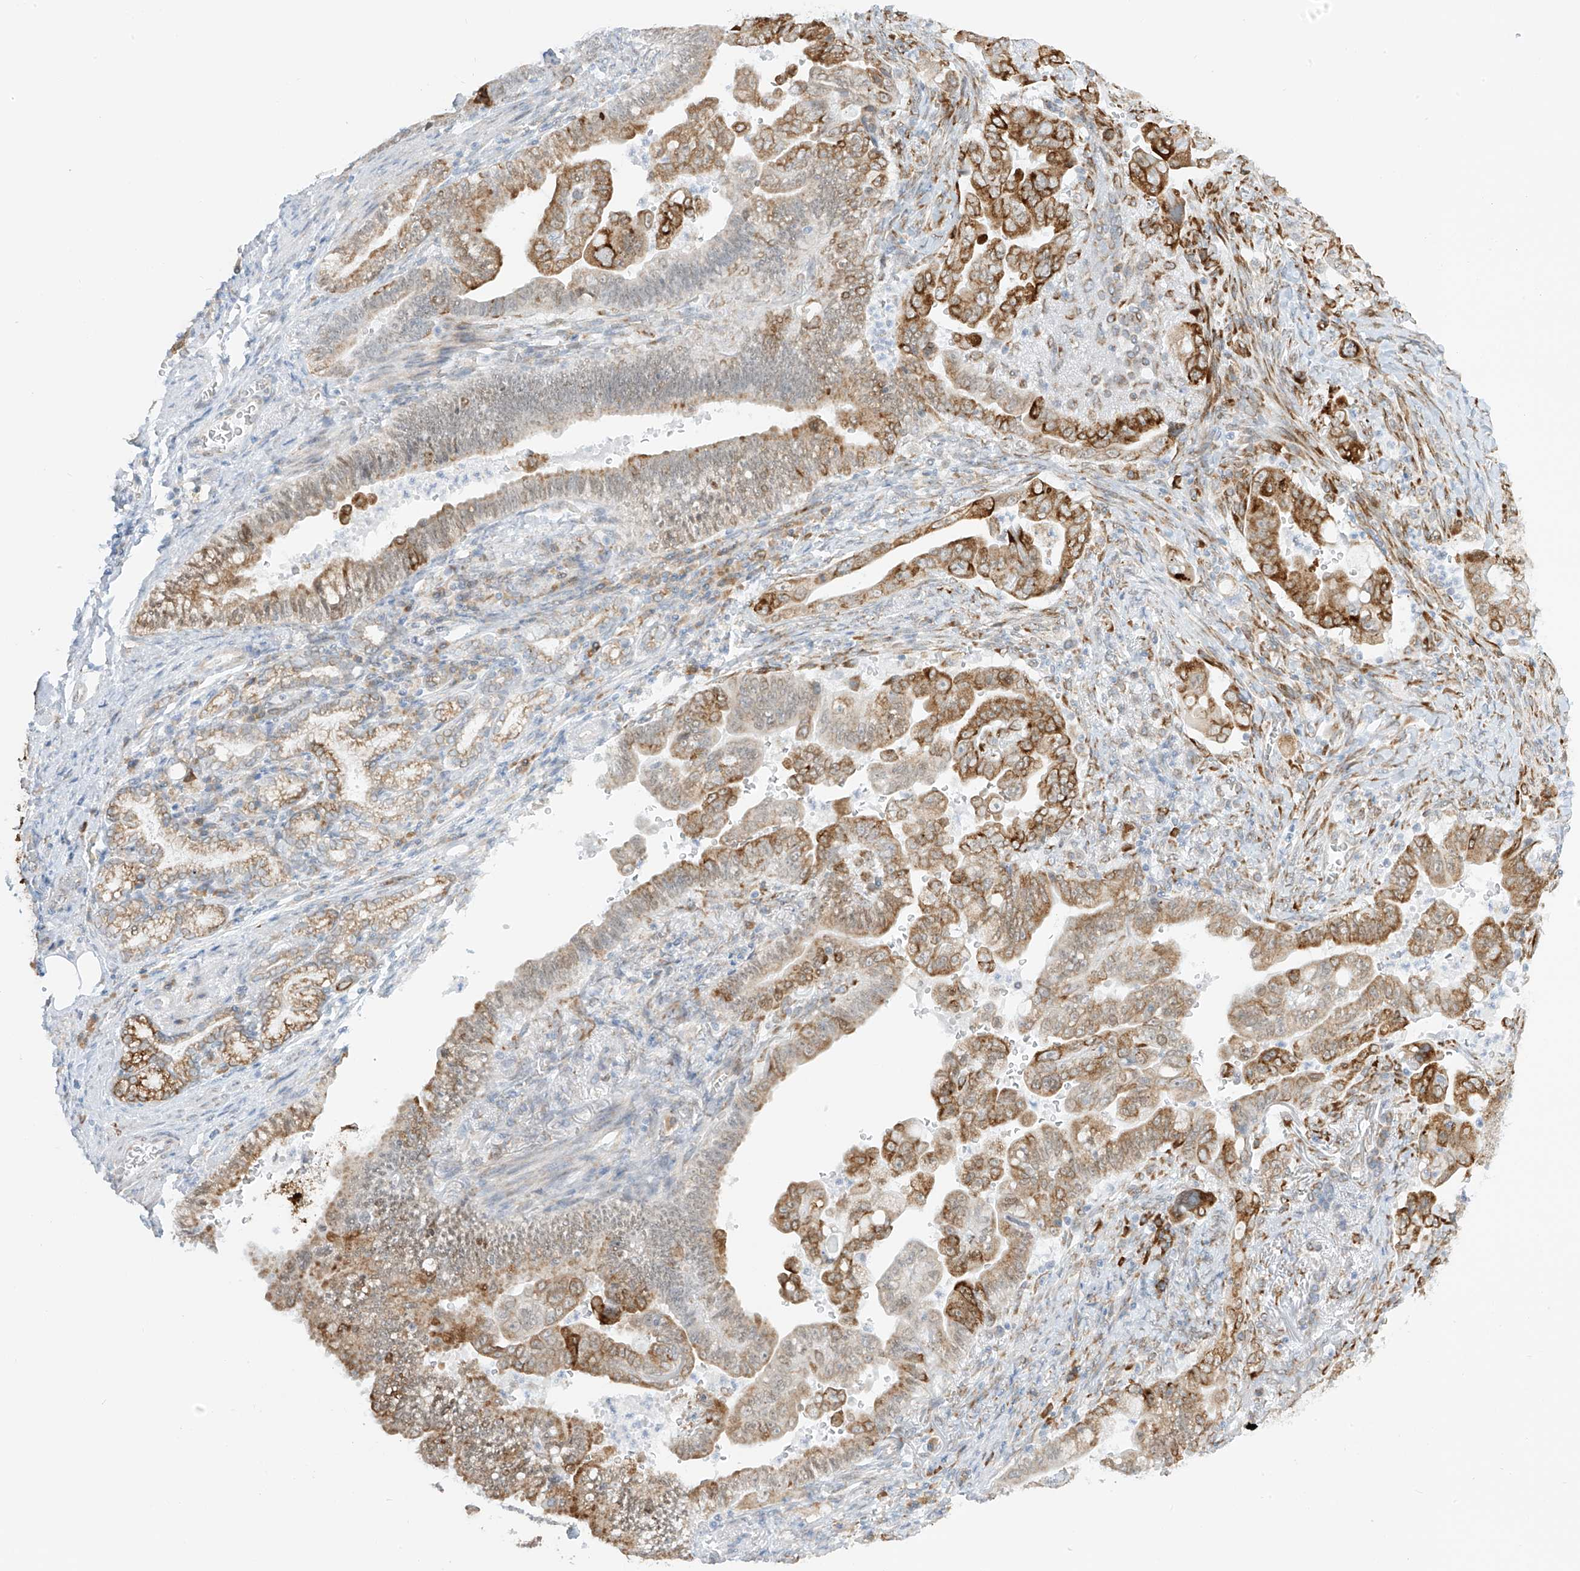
{"staining": {"intensity": "moderate", "quantity": ">75%", "location": "cytoplasmic/membranous"}, "tissue": "pancreatic cancer", "cell_type": "Tumor cells", "image_type": "cancer", "snomed": [{"axis": "morphology", "description": "Adenocarcinoma, NOS"}, {"axis": "topography", "description": "Pancreas"}], "caption": "A micrograph showing moderate cytoplasmic/membranous positivity in approximately >75% of tumor cells in pancreatic cancer (adenocarcinoma), as visualized by brown immunohistochemical staining.", "gene": "LRRC59", "patient": {"sex": "male", "age": 70}}